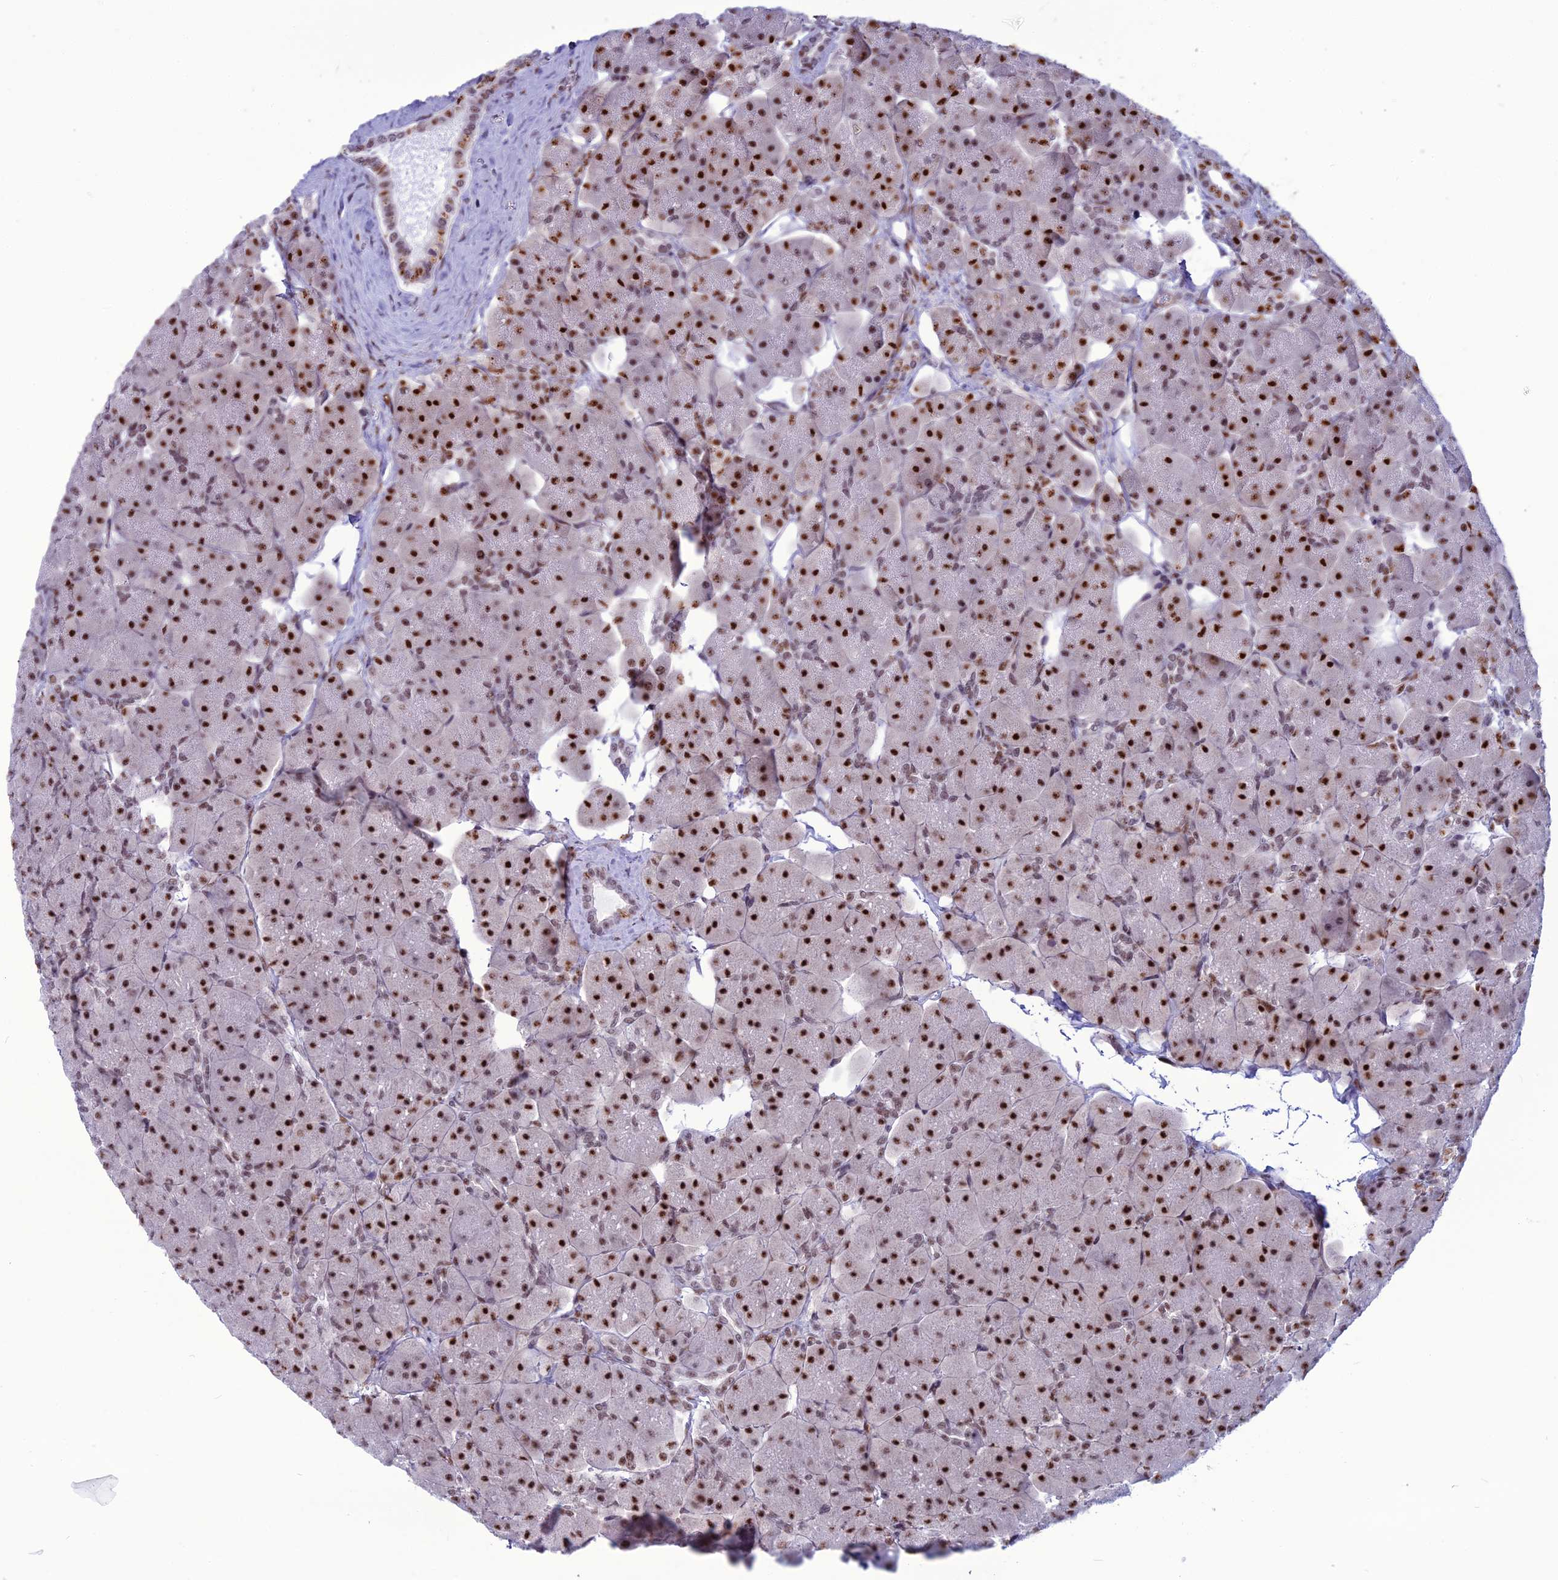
{"staining": {"intensity": "strong", "quantity": ">75%", "location": "nuclear"}, "tissue": "pancreas", "cell_type": "Exocrine glandular cells", "image_type": "normal", "snomed": [{"axis": "morphology", "description": "Normal tissue, NOS"}, {"axis": "topography", "description": "Pancreas"}], "caption": "A brown stain shows strong nuclear expression of a protein in exocrine glandular cells of unremarkable human pancreas.", "gene": "U2AF1", "patient": {"sex": "male", "age": 66}}